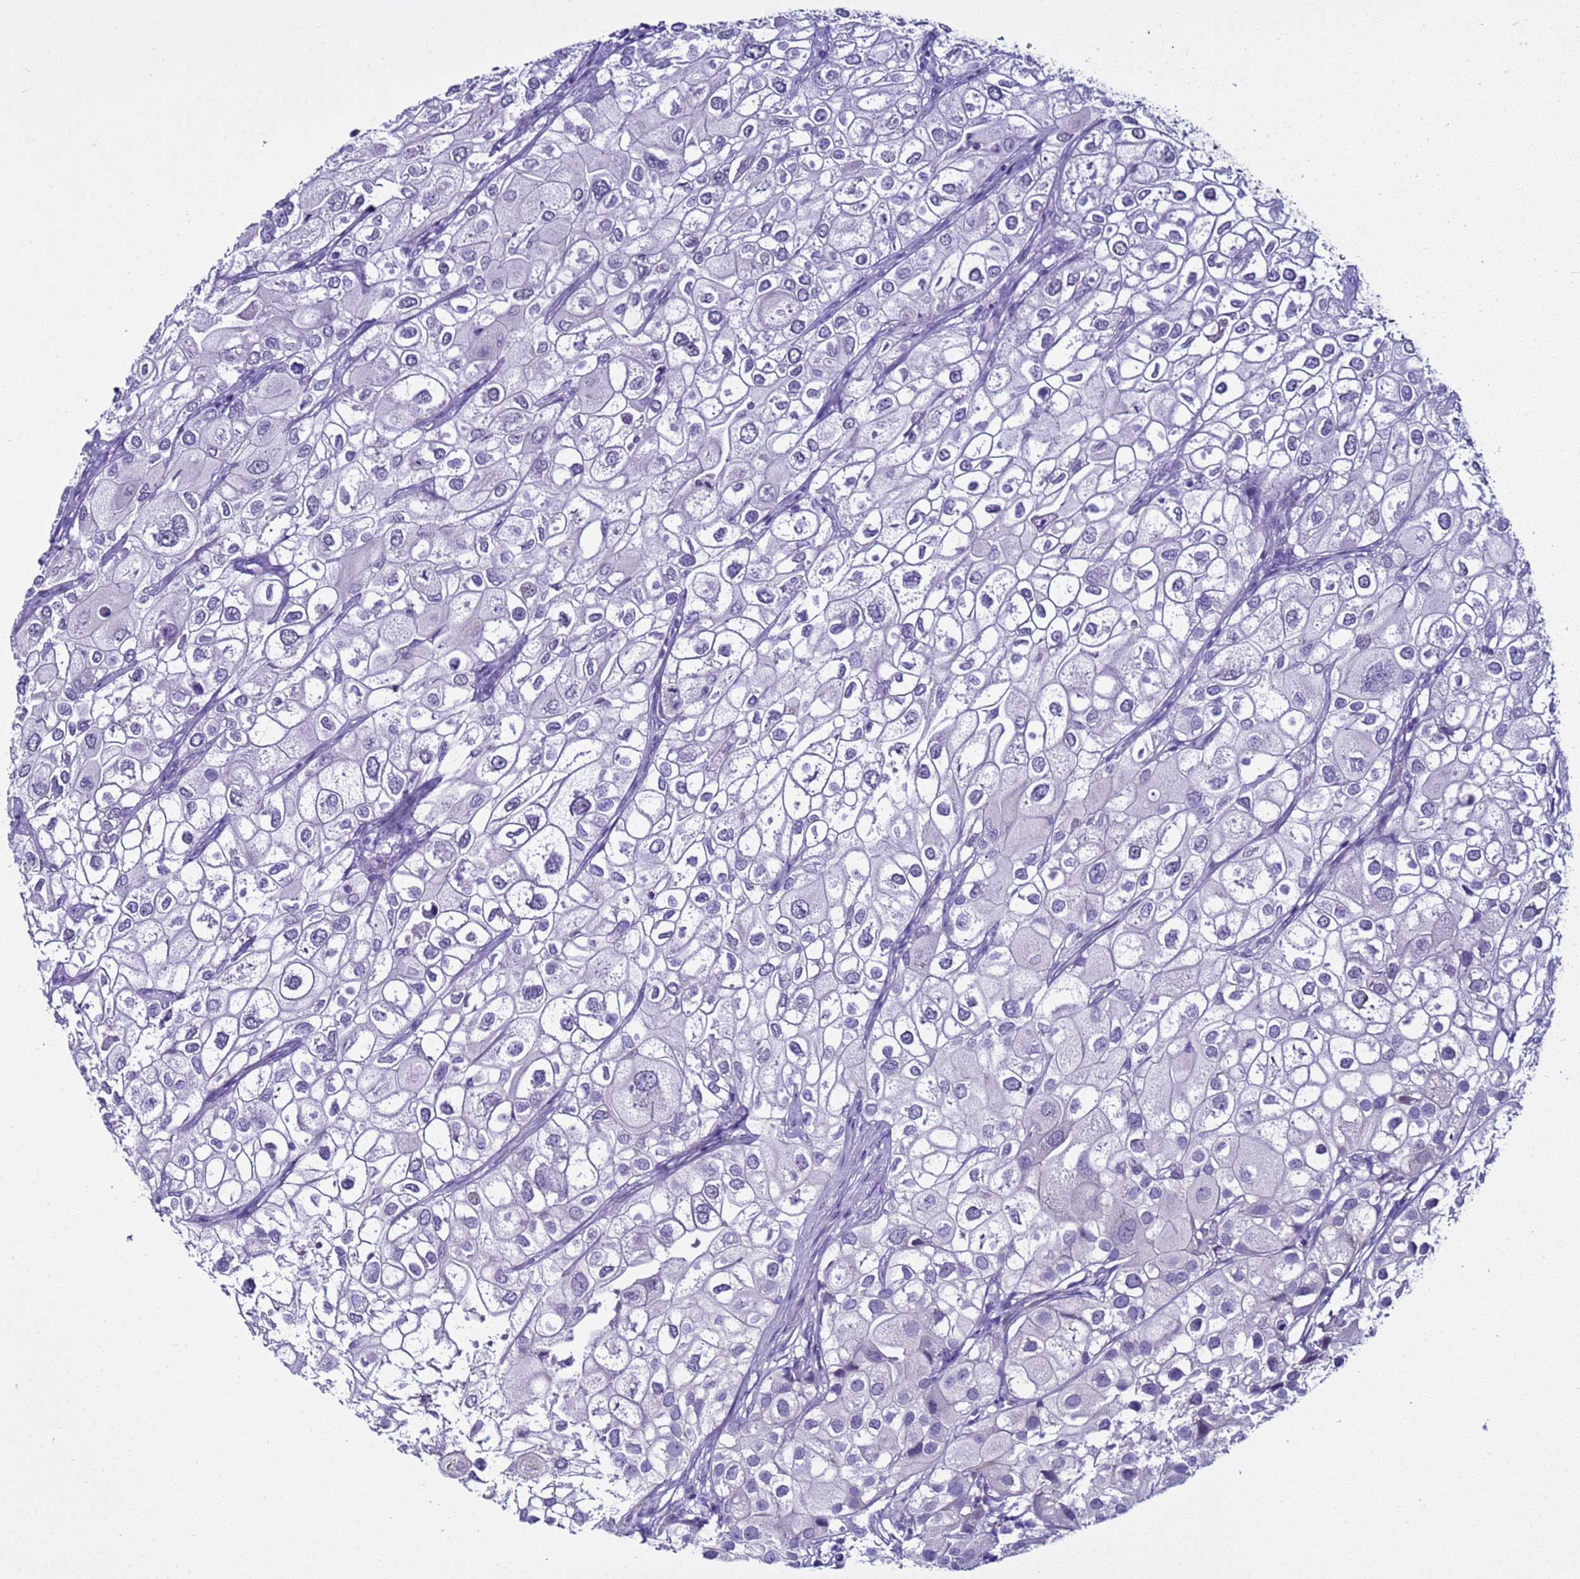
{"staining": {"intensity": "negative", "quantity": "none", "location": "none"}, "tissue": "urothelial cancer", "cell_type": "Tumor cells", "image_type": "cancer", "snomed": [{"axis": "morphology", "description": "Urothelial carcinoma, High grade"}, {"axis": "topography", "description": "Urinary bladder"}], "caption": "The photomicrograph demonstrates no significant staining in tumor cells of high-grade urothelial carcinoma.", "gene": "LRRC10B", "patient": {"sex": "male", "age": 64}}